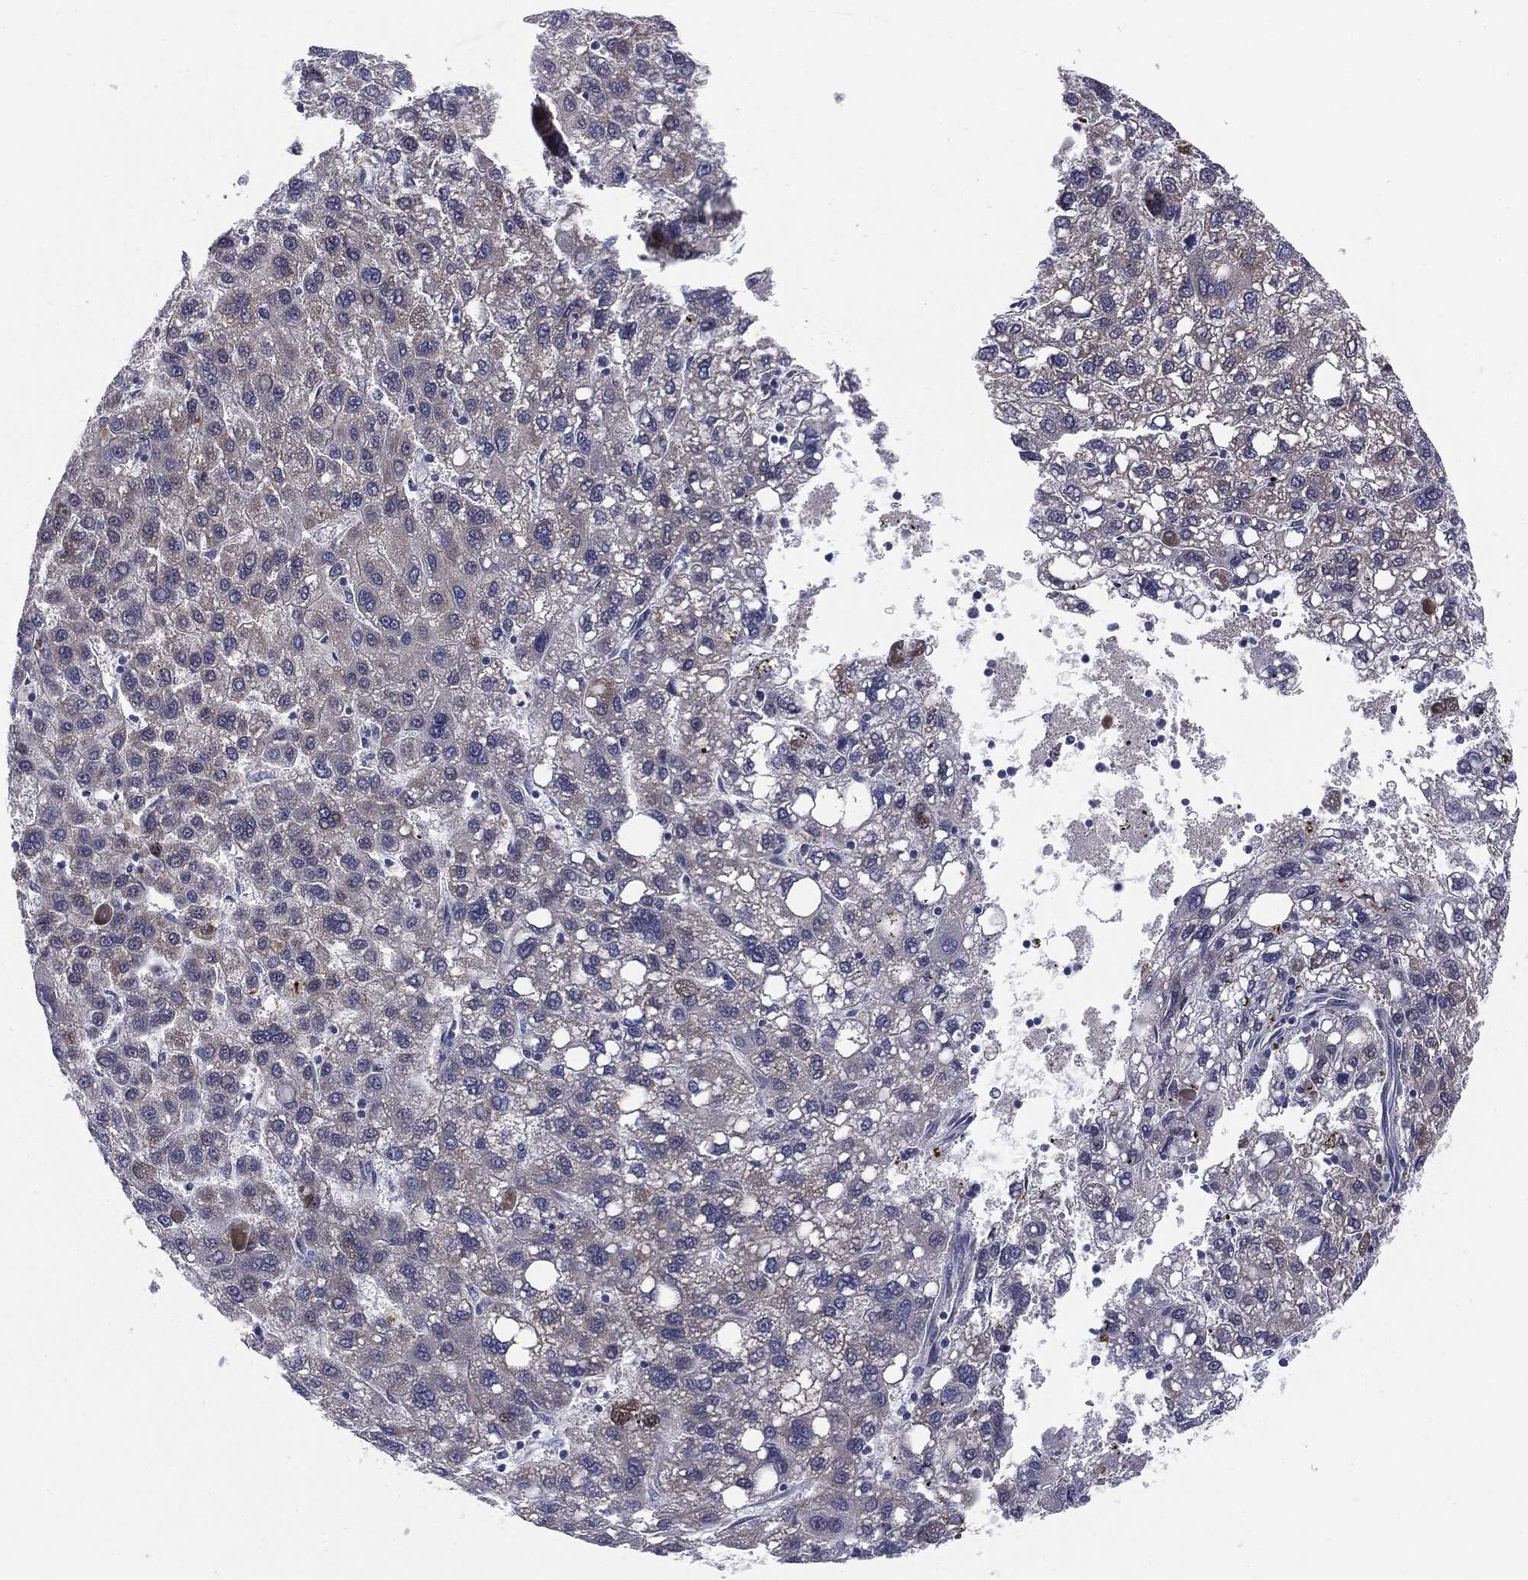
{"staining": {"intensity": "negative", "quantity": "none", "location": "none"}, "tissue": "liver cancer", "cell_type": "Tumor cells", "image_type": "cancer", "snomed": [{"axis": "morphology", "description": "Carcinoma, Hepatocellular, NOS"}, {"axis": "topography", "description": "Liver"}], "caption": "An immunohistochemistry (IHC) micrograph of liver hepatocellular carcinoma is shown. There is no staining in tumor cells of liver hepatocellular carcinoma.", "gene": "KRT5", "patient": {"sex": "female", "age": 82}}